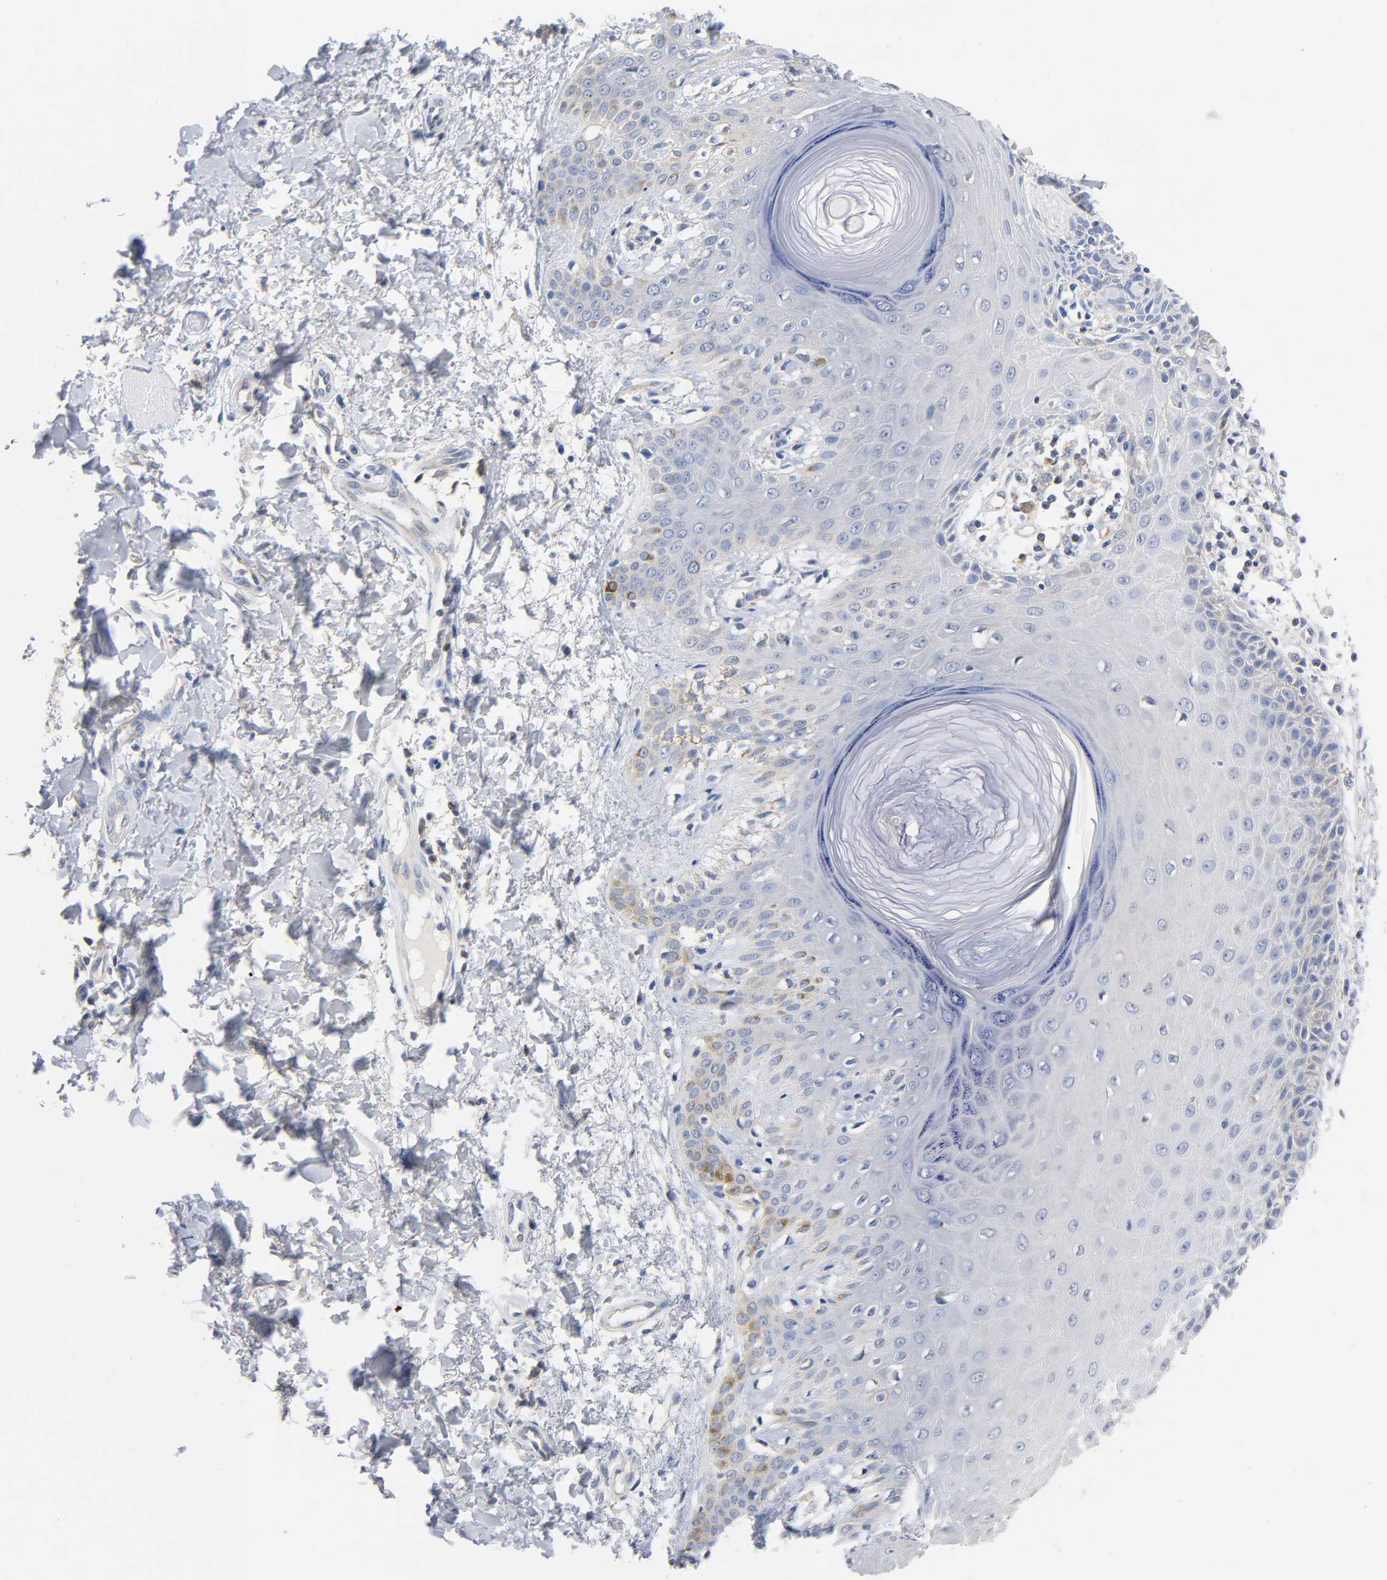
{"staining": {"intensity": "negative", "quantity": "none", "location": "none"}, "tissue": "skin cancer", "cell_type": "Tumor cells", "image_type": "cancer", "snomed": [{"axis": "morphology", "description": "Basal cell carcinoma"}, {"axis": "topography", "description": "Skin"}], "caption": "IHC histopathology image of neoplastic tissue: human skin cancer stained with DAB exhibits no significant protein positivity in tumor cells.", "gene": "MALT1", "patient": {"sex": "male", "age": 67}}